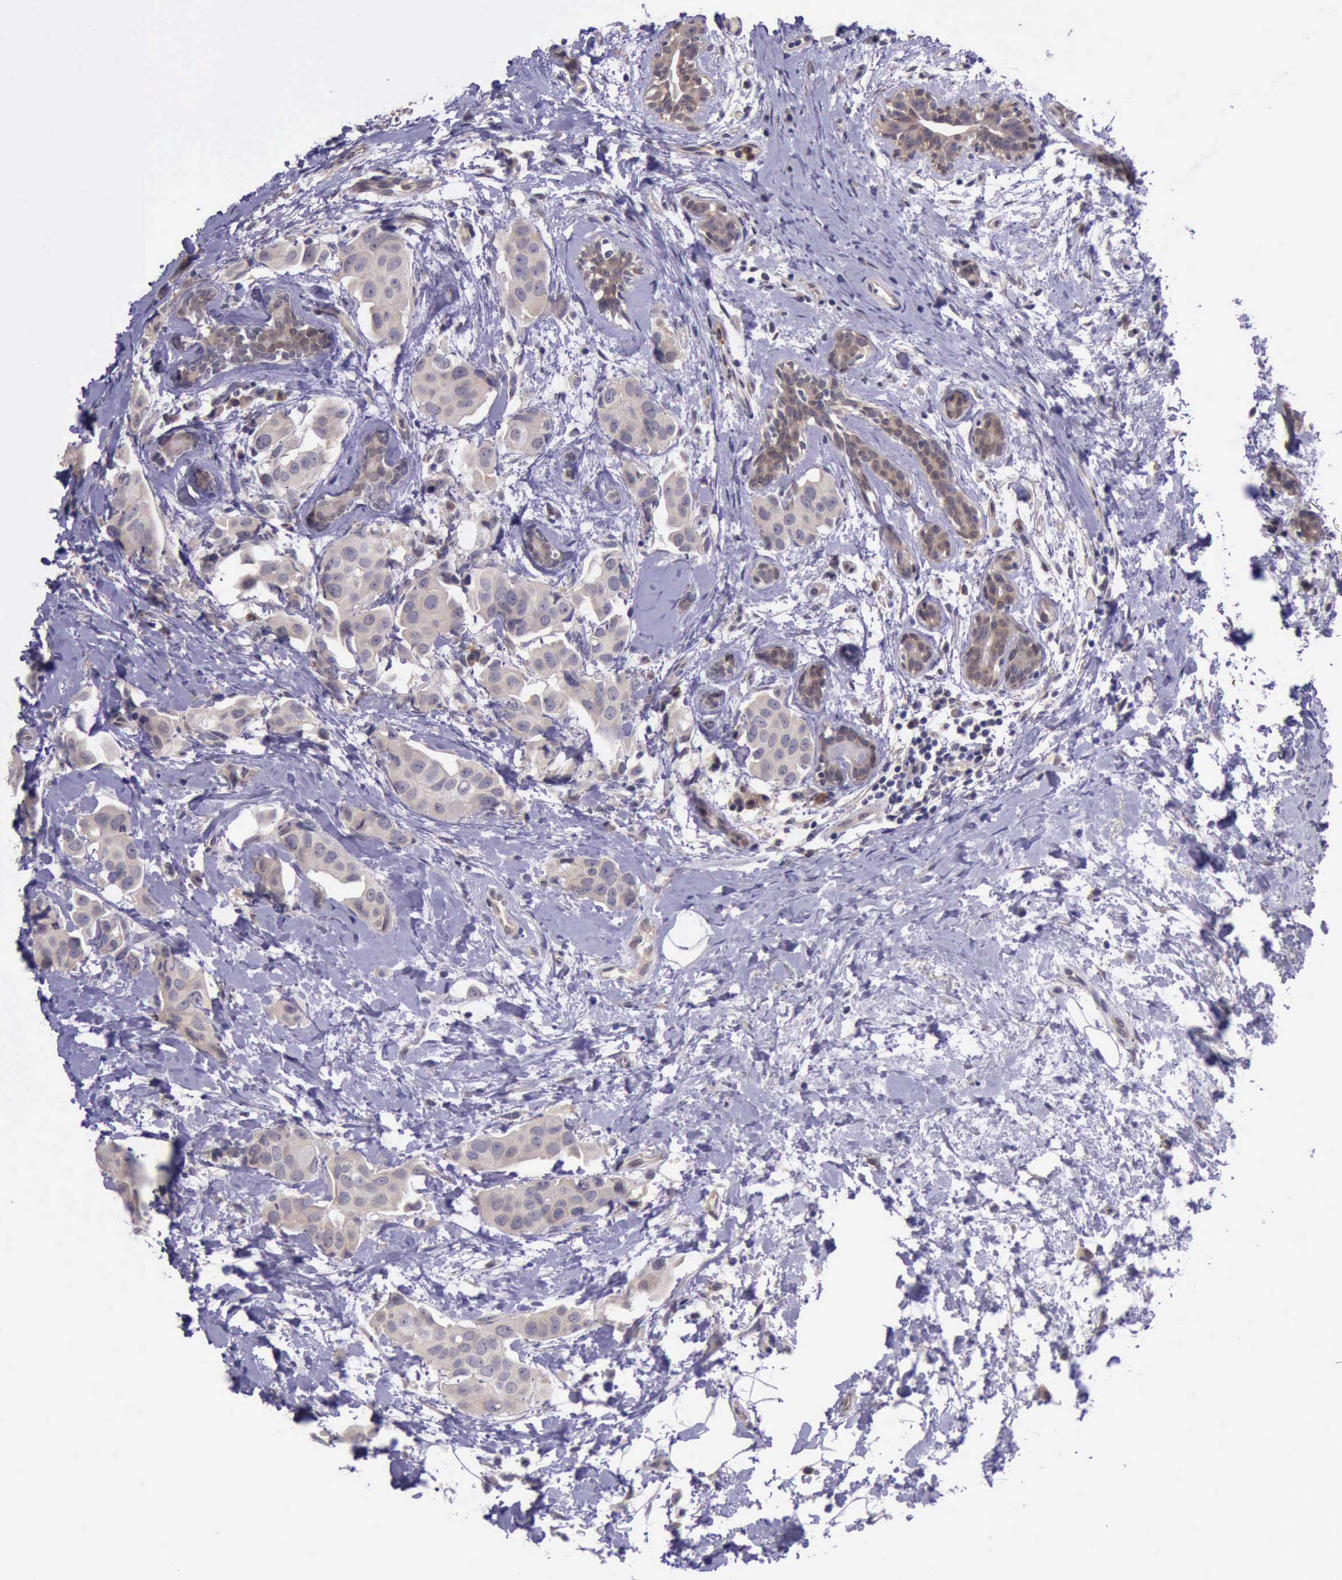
{"staining": {"intensity": "weak", "quantity": ">75%", "location": "cytoplasmic/membranous"}, "tissue": "breast cancer", "cell_type": "Tumor cells", "image_type": "cancer", "snomed": [{"axis": "morphology", "description": "Duct carcinoma"}, {"axis": "topography", "description": "Breast"}], "caption": "Immunohistochemistry (IHC) (DAB (3,3'-diaminobenzidine)) staining of human breast cancer reveals weak cytoplasmic/membranous protein staining in about >75% of tumor cells.", "gene": "PLEK2", "patient": {"sex": "female", "age": 40}}